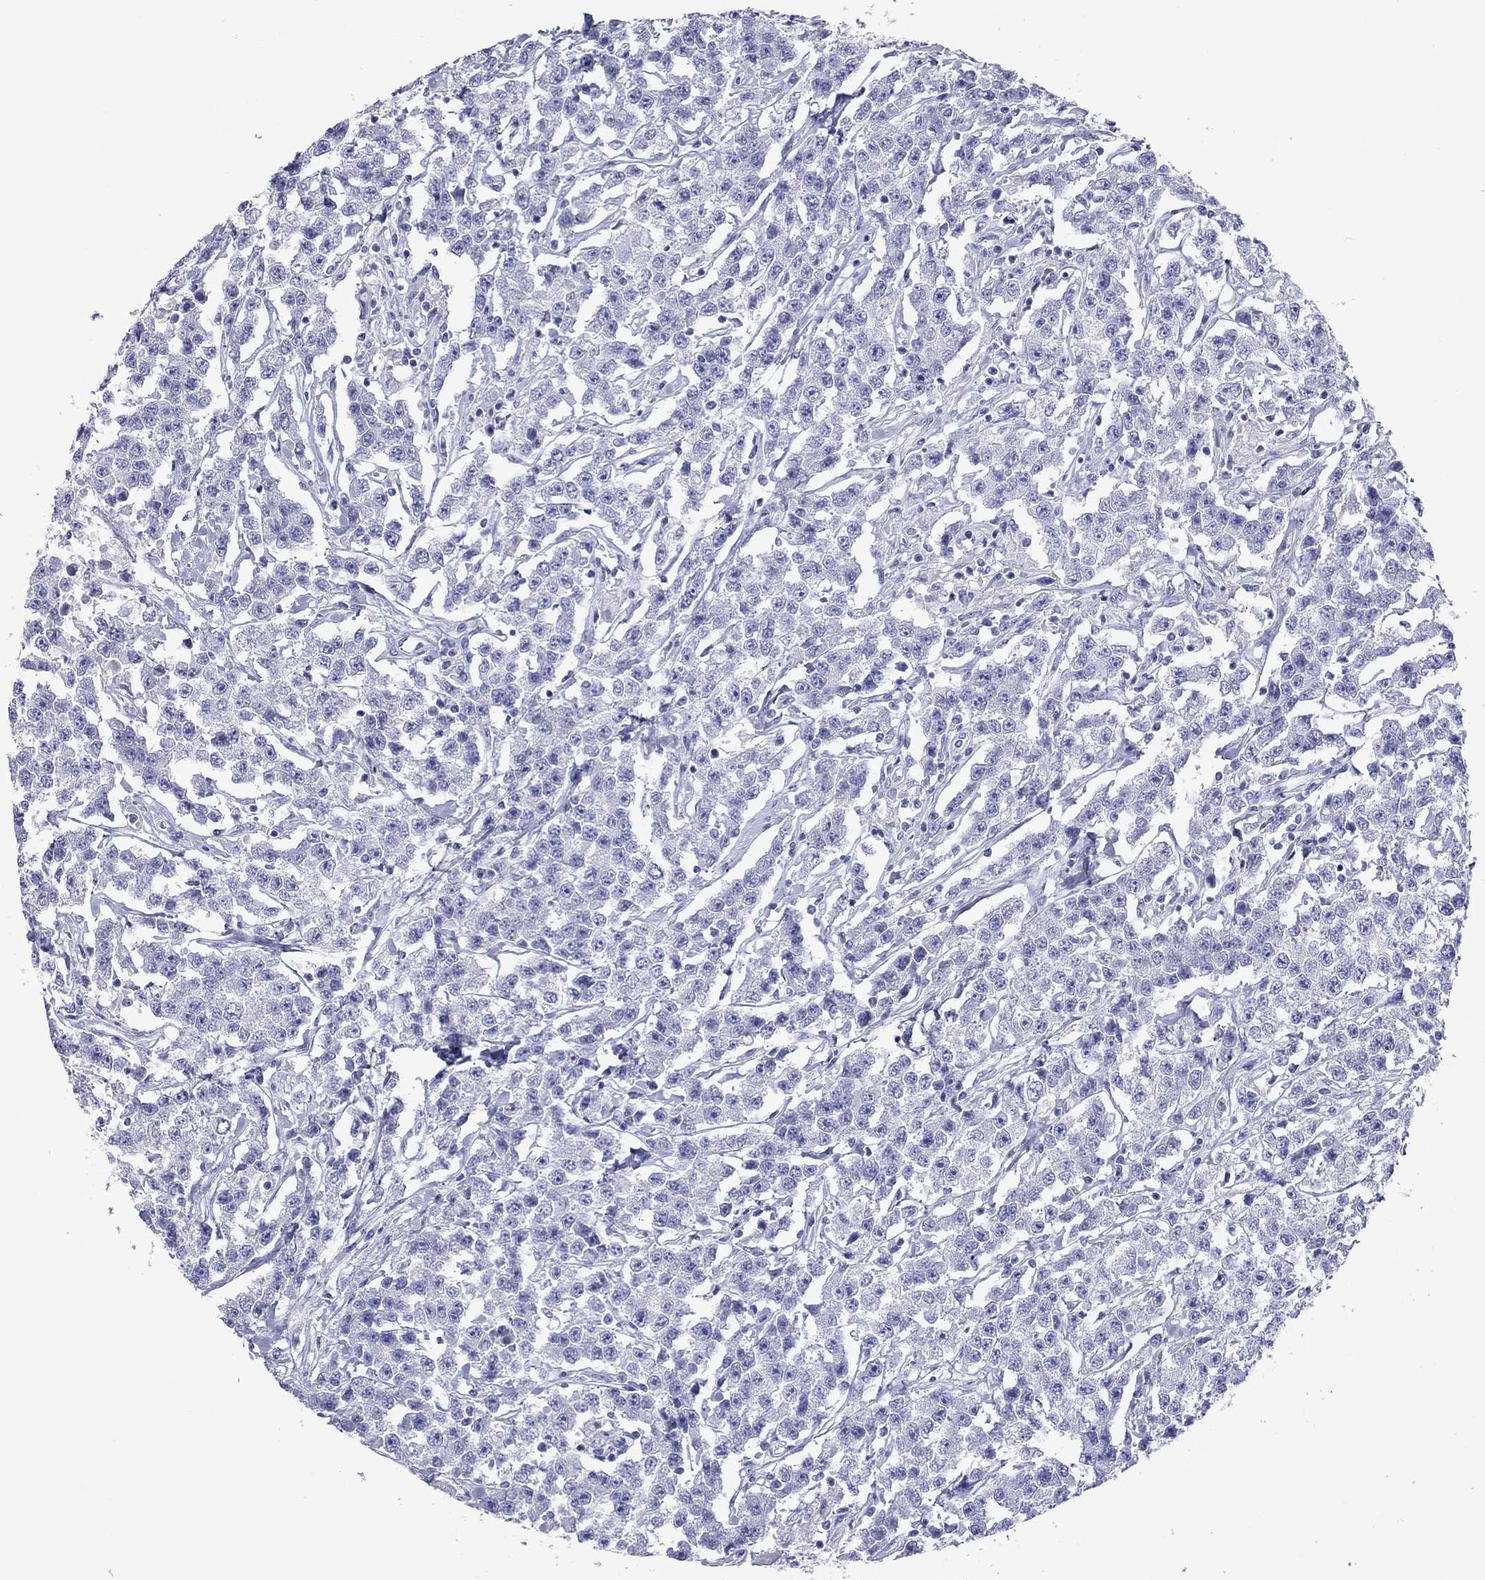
{"staining": {"intensity": "negative", "quantity": "none", "location": "none"}, "tissue": "testis cancer", "cell_type": "Tumor cells", "image_type": "cancer", "snomed": [{"axis": "morphology", "description": "Seminoma, NOS"}, {"axis": "topography", "description": "Testis"}], "caption": "A high-resolution image shows IHC staining of seminoma (testis), which reveals no significant expression in tumor cells.", "gene": "KIAA2012", "patient": {"sex": "male", "age": 59}}